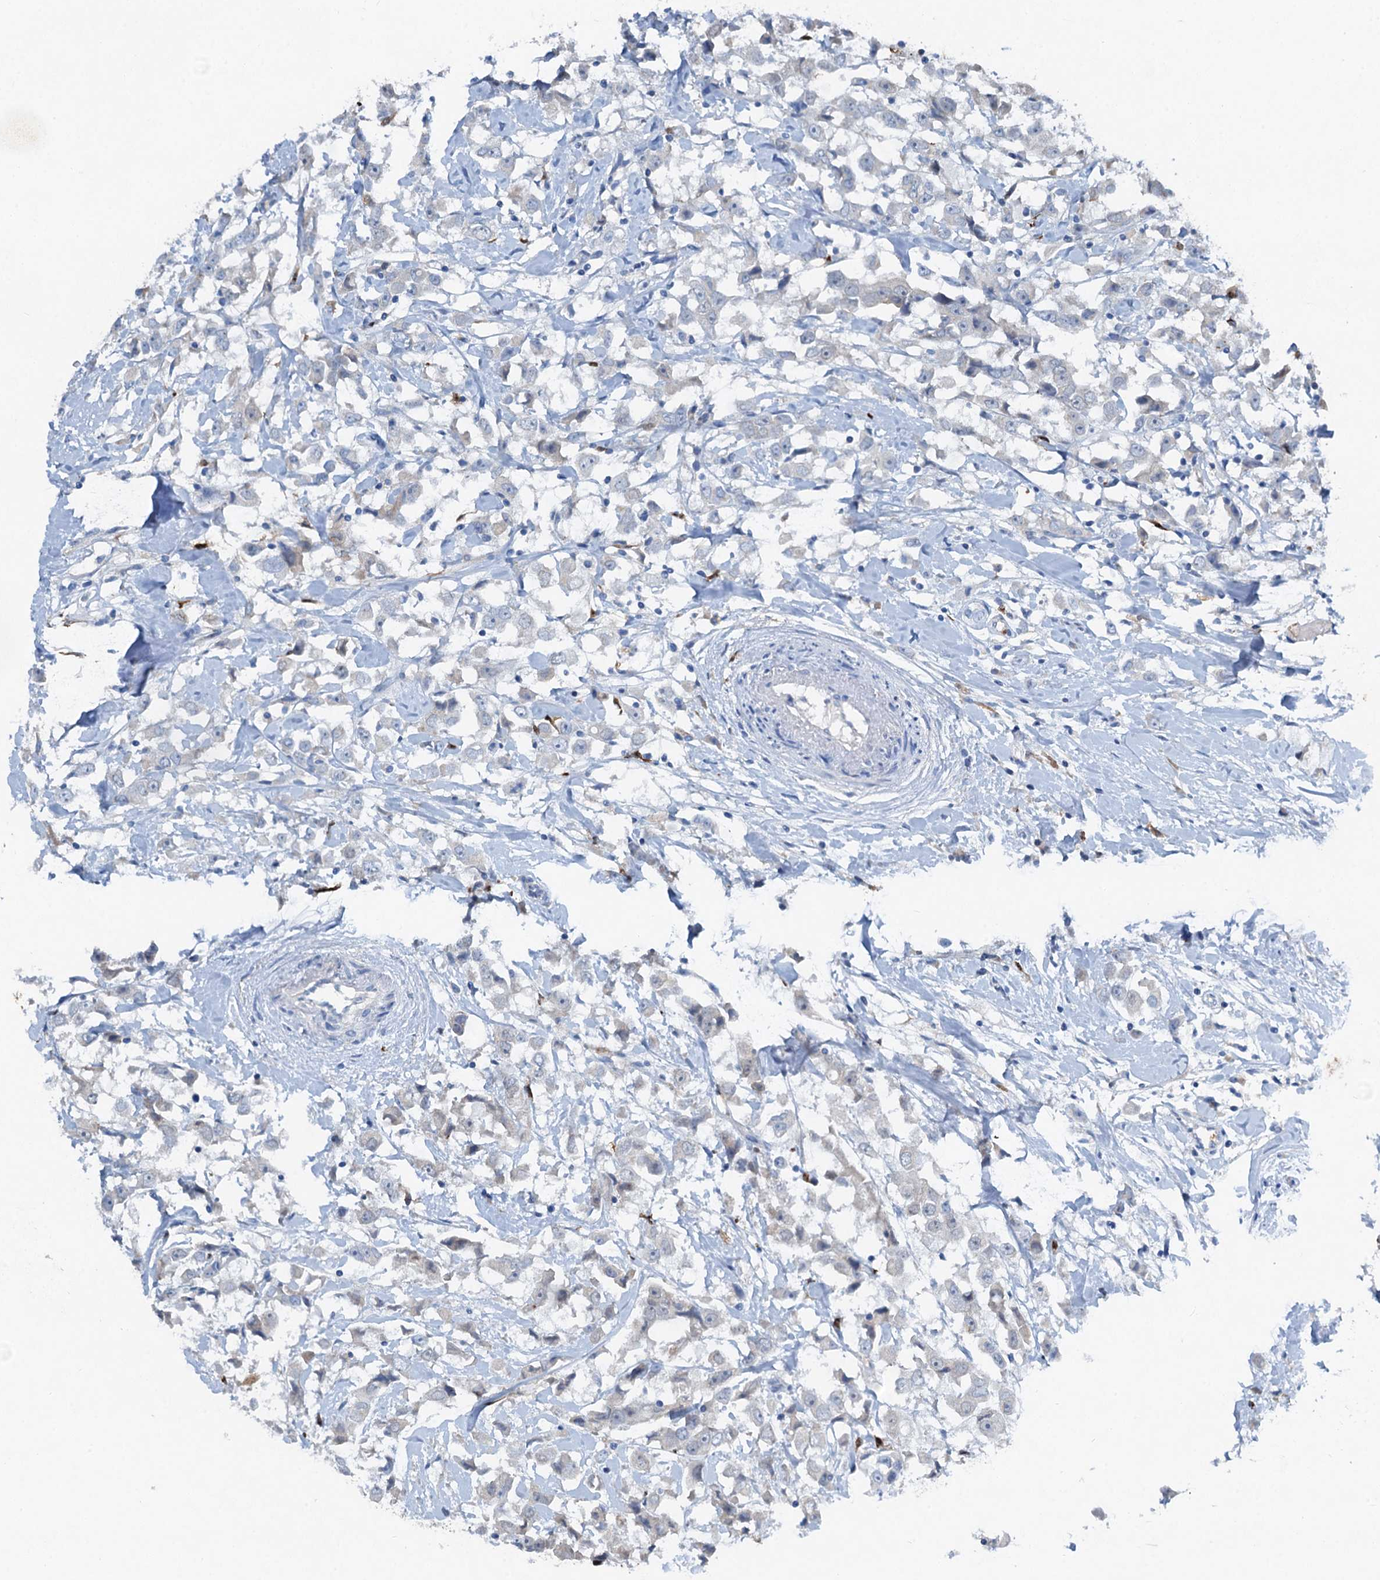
{"staining": {"intensity": "negative", "quantity": "none", "location": "none"}, "tissue": "breast cancer", "cell_type": "Tumor cells", "image_type": "cancer", "snomed": [{"axis": "morphology", "description": "Duct carcinoma"}, {"axis": "topography", "description": "Breast"}], "caption": "Immunohistochemistry image of human breast cancer (invasive ductal carcinoma) stained for a protein (brown), which exhibits no positivity in tumor cells. (DAB (3,3'-diaminobenzidine) IHC, high magnification).", "gene": "OTOA", "patient": {"sex": "female", "age": 61}}